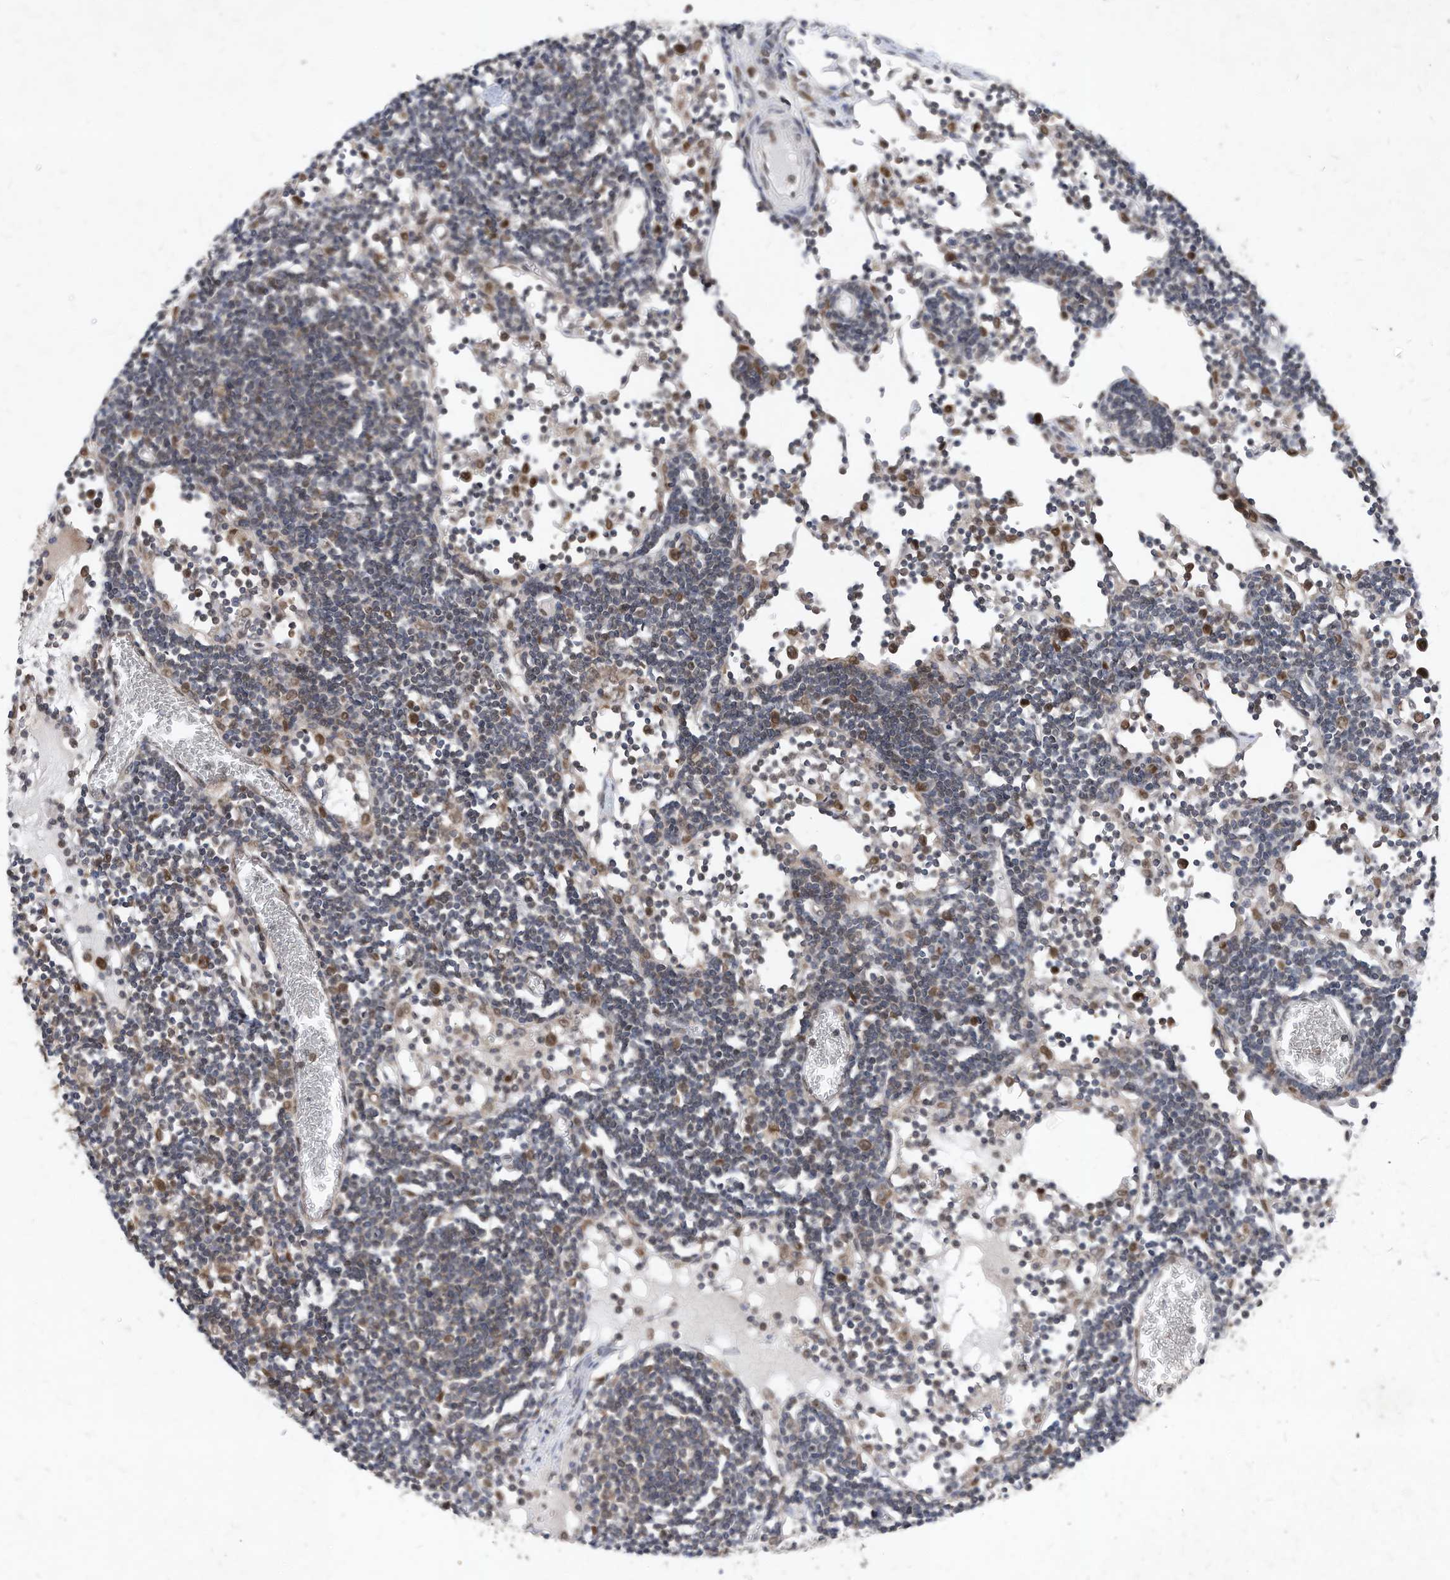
{"staining": {"intensity": "moderate", "quantity": ">75%", "location": "cytoplasmic/membranous,nuclear"}, "tissue": "lymph node", "cell_type": "Germinal center cells", "image_type": "normal", "snomed": [{"axis": "morphology", "description": "Normal tissue, NOS"}, {"axis": "topography", "description": "Lymph node"}], "caption": "Immunohistochemical staining of normal lymph node displays medium levels of moderate cytoplasmic/membranous,nuclear staining in about >75% of germinal center cells. The protein is stained brown, and the nuclei are stained in blue (DAB (3,3'-diaminobenzidine) IHC with brightfield microscopy, high magnification).", "gene": "KPNB1", "patient": {"sex": "female", "age": 11}}